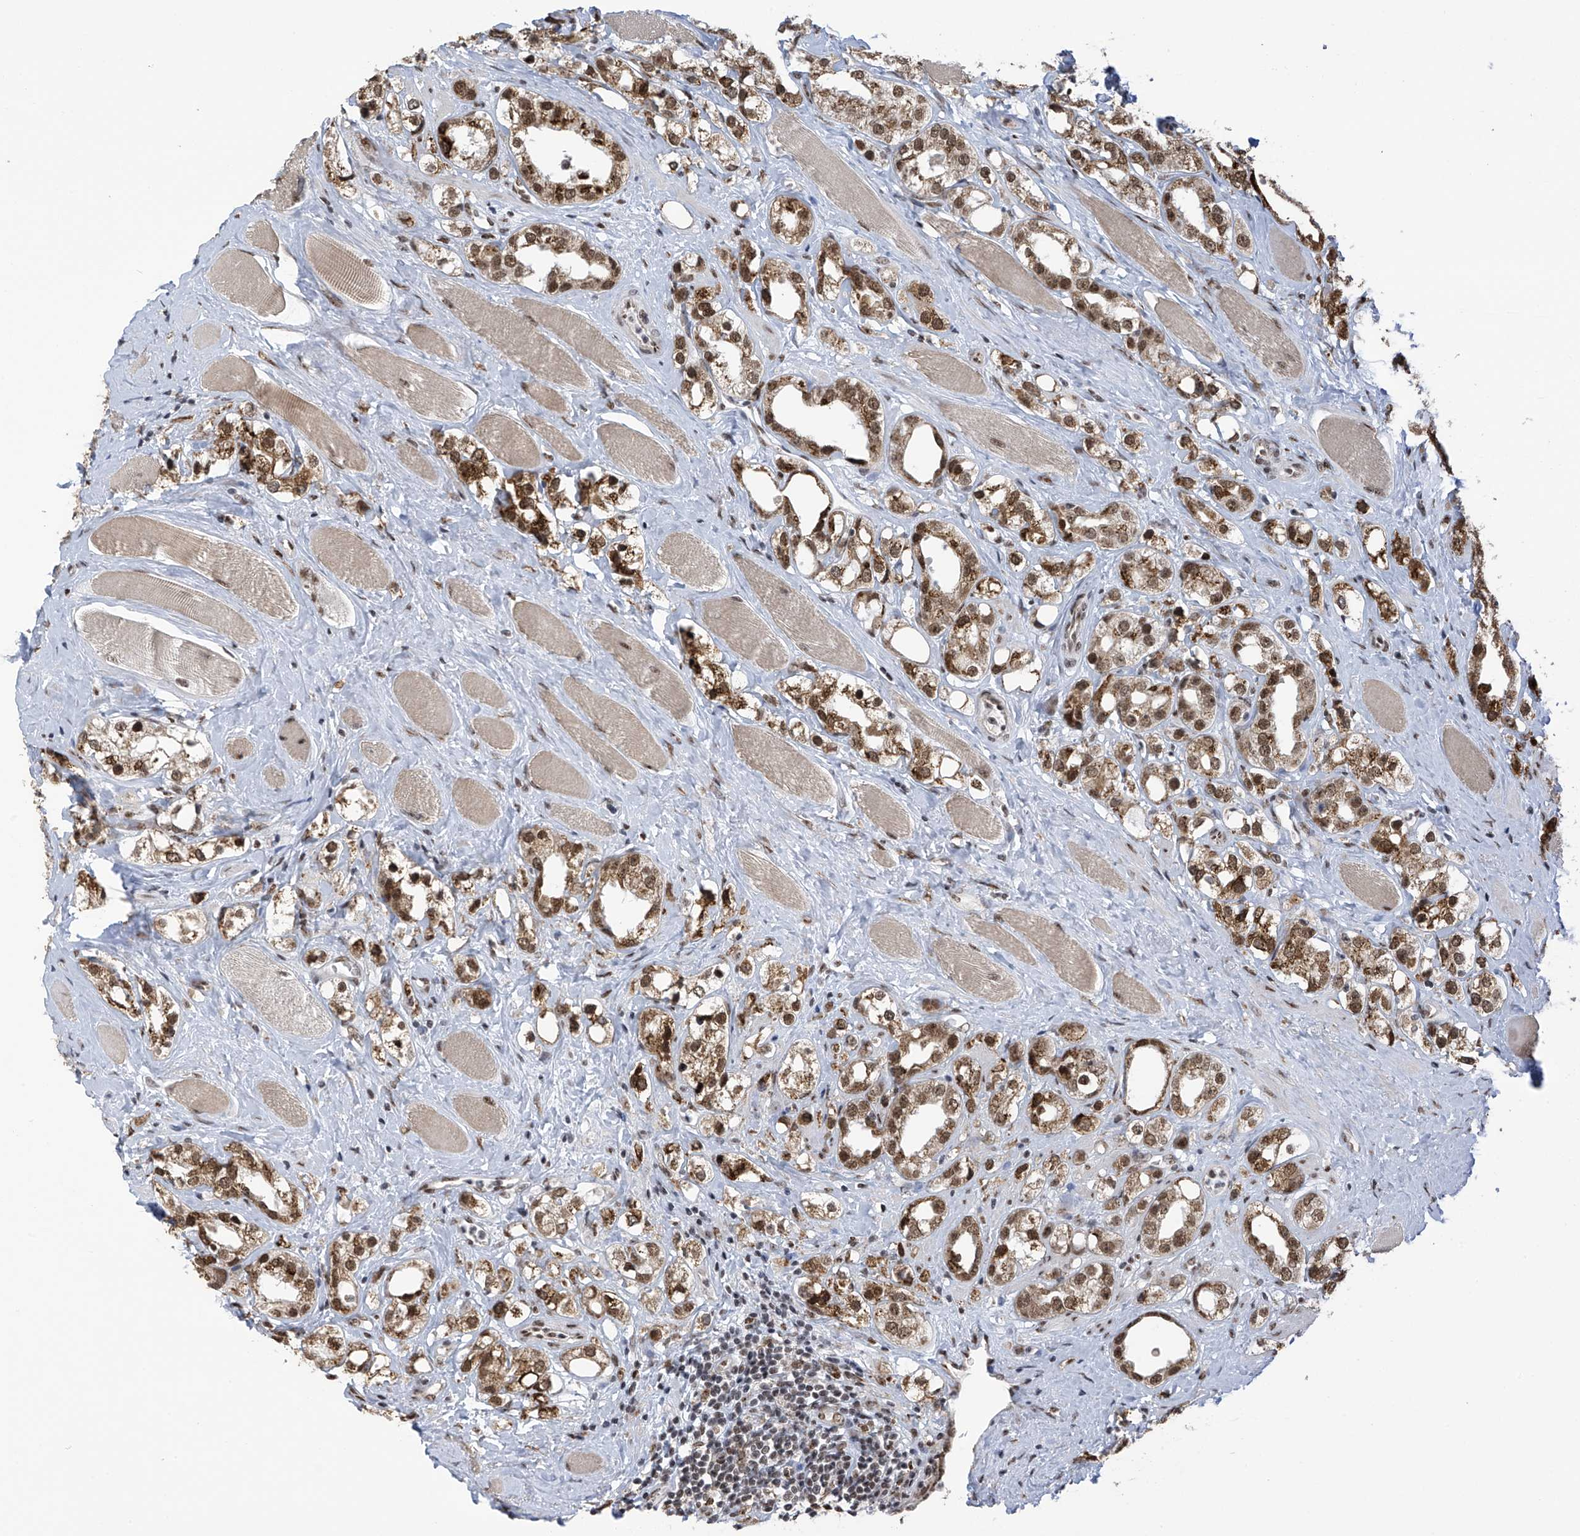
{"staining": {"intensity": "moderate", "quantity": ">75%", "location": "cytoplasmic/membranous,nuclear"}, "tissue": "prostate cancer", "cell_type": "Tumor cells", "image_type": "cancer", "snomed": [{"axis": "morphology", "description": "Adenocarcinoma, NOS"}, {"axis": "topography", "description": "Prostate"}], "caption": "This micrograph demonstrates prostate cancer (adenocarcinoma) stained with immunohistochemistry to label a protein in brown. The cytoplasmic/membranous and nuclear of tumor cells show moderate positivity for the protein. Nuclei are counter-stained blue.", "gene": "APLF", "patient": {"sex": "male", "age": 79}}